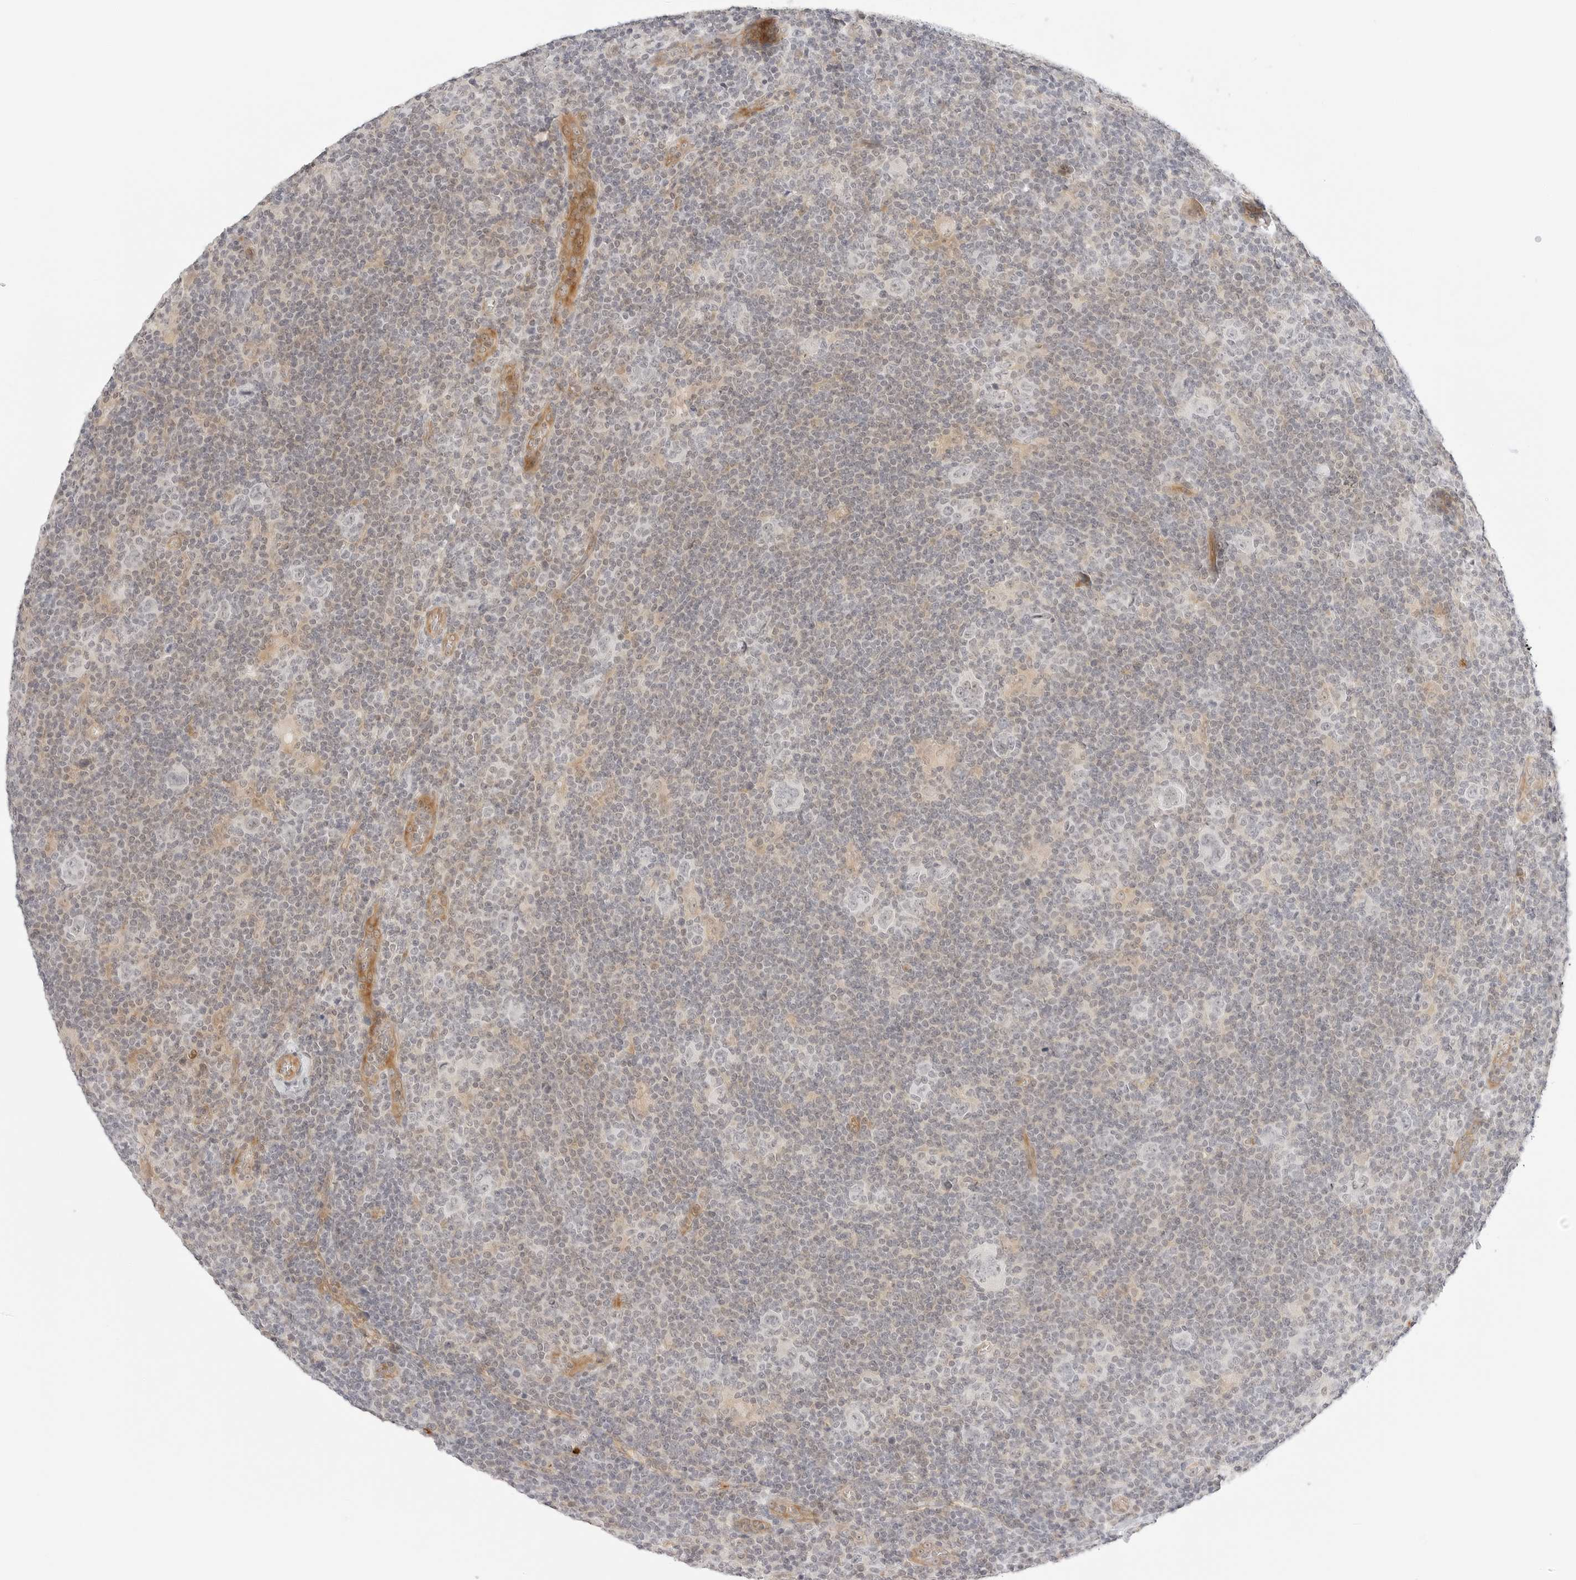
{"staining": {"intensity": "weak", "quantity": "<25%", "location": "nuclear"}, "tissue": "lymphoma", "cell_type": "Tumor cells", "image_type": "cancer", "snomed": [{"axis": "morphology", "description": "Hodgkin's disease, NOS"}, {"axis": "topography", "description": "Lymph node"}], "caption": "An immunohistochemistry micrograph of Hodgkin's disease is shown. There is no staining in tumor cells of Hodgkin's disease. The staining was performed using DAB to visualize the protein expression in brown, while the nuclei were stained in blue with hematoxylin (Magnification: 20x).", "gene": "TEKT2", "patient": {"sex": "female", "age": 57}}